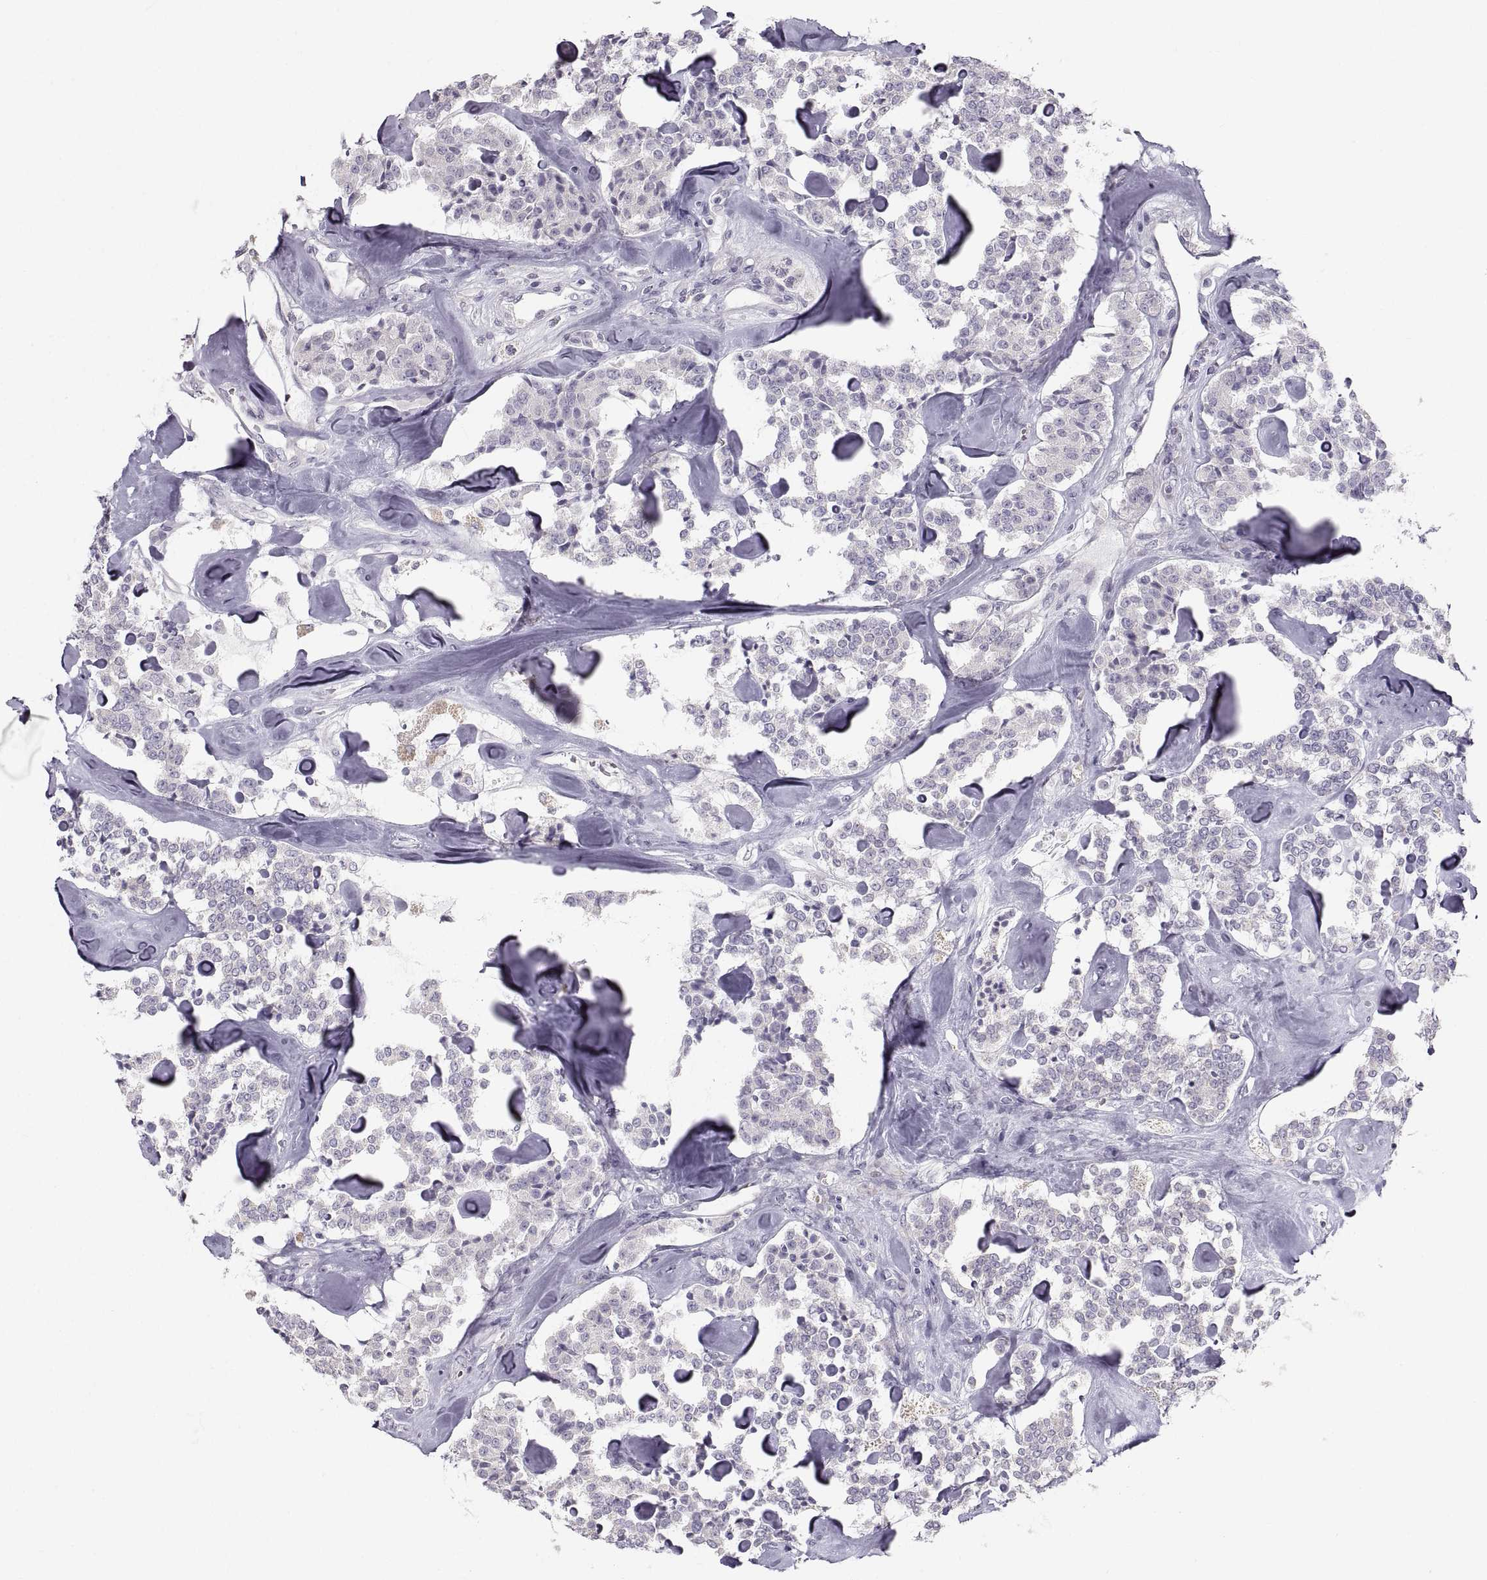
{"staining": {"intensity": "negative", "quantity": "none", "location": "none"}, "tissue": "carcinoid", "cell_type": "Tumor cells", "image_type": "cancer", "snomed": [{"axis": "morphology", "description": "Carcinoid, malignant, NOS"}, {"axis": "topography", "description": "Pancreas"}], "caption": "Immunohistochemical staining of human carcinoid reveals no significant expression in tumor cells.", "gene": "ZNF185", "patient": {"sex": "male", "age": 41}}